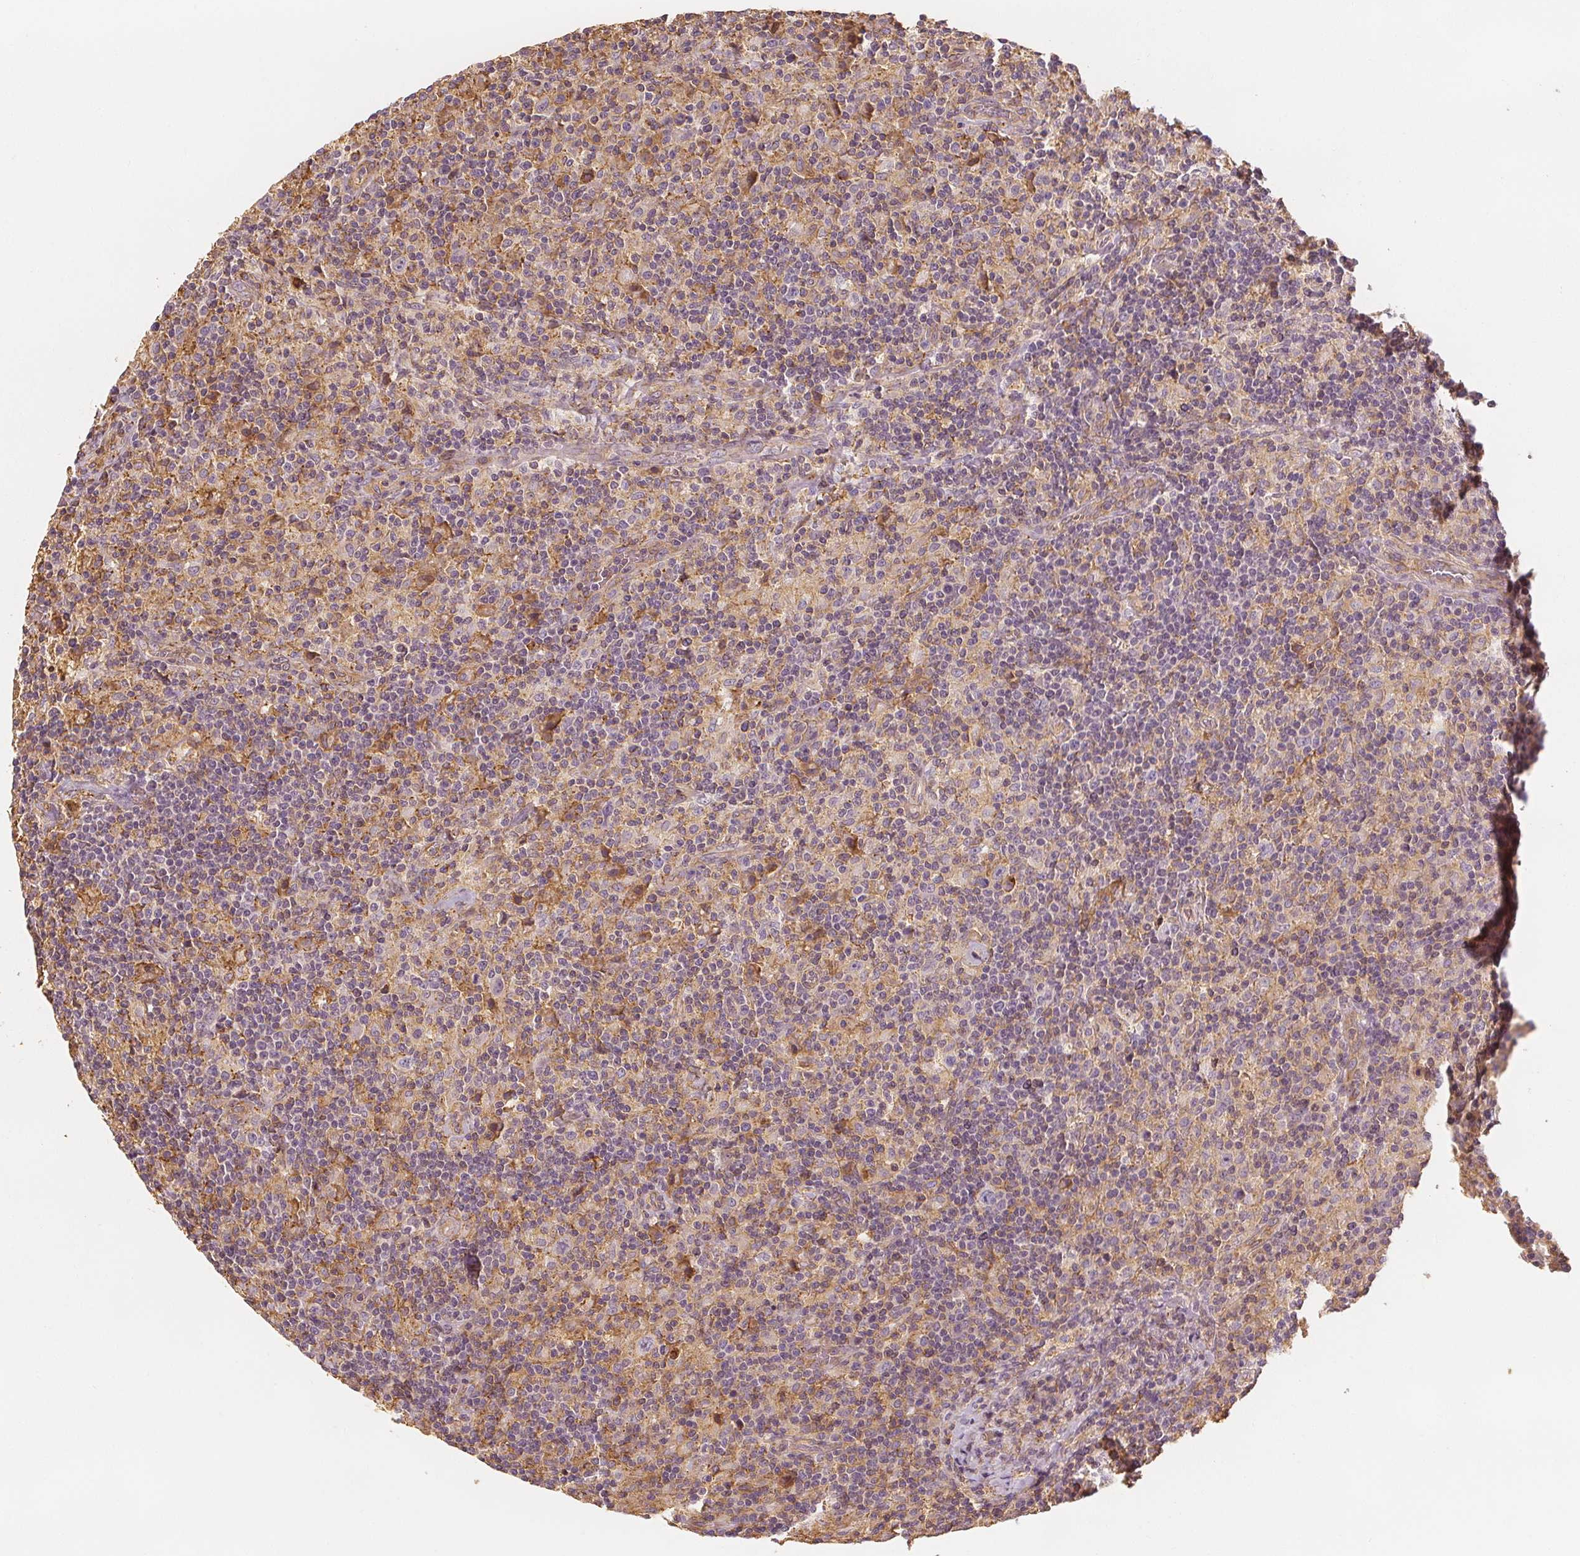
{"staining": {"intensity": "negative", "quantity": "none", "location": "none"}, "tissue": "lymphoma", "cell_type": "Tumor cells", "image_type": "cancer", "snomed": [{"axis": "morphology", "description": "Hodgkin's disease, NOS"}, {"axis": "topography", "description": "Lymph node"}], "caption": "Immunohistochemistry photomicrograph of Hodgkin's disease stained for a protein (brown), which reveals no expression in tumor cells.", "gene": "ARHGAP26", "patient": {"sex": "male", "age": 70}}